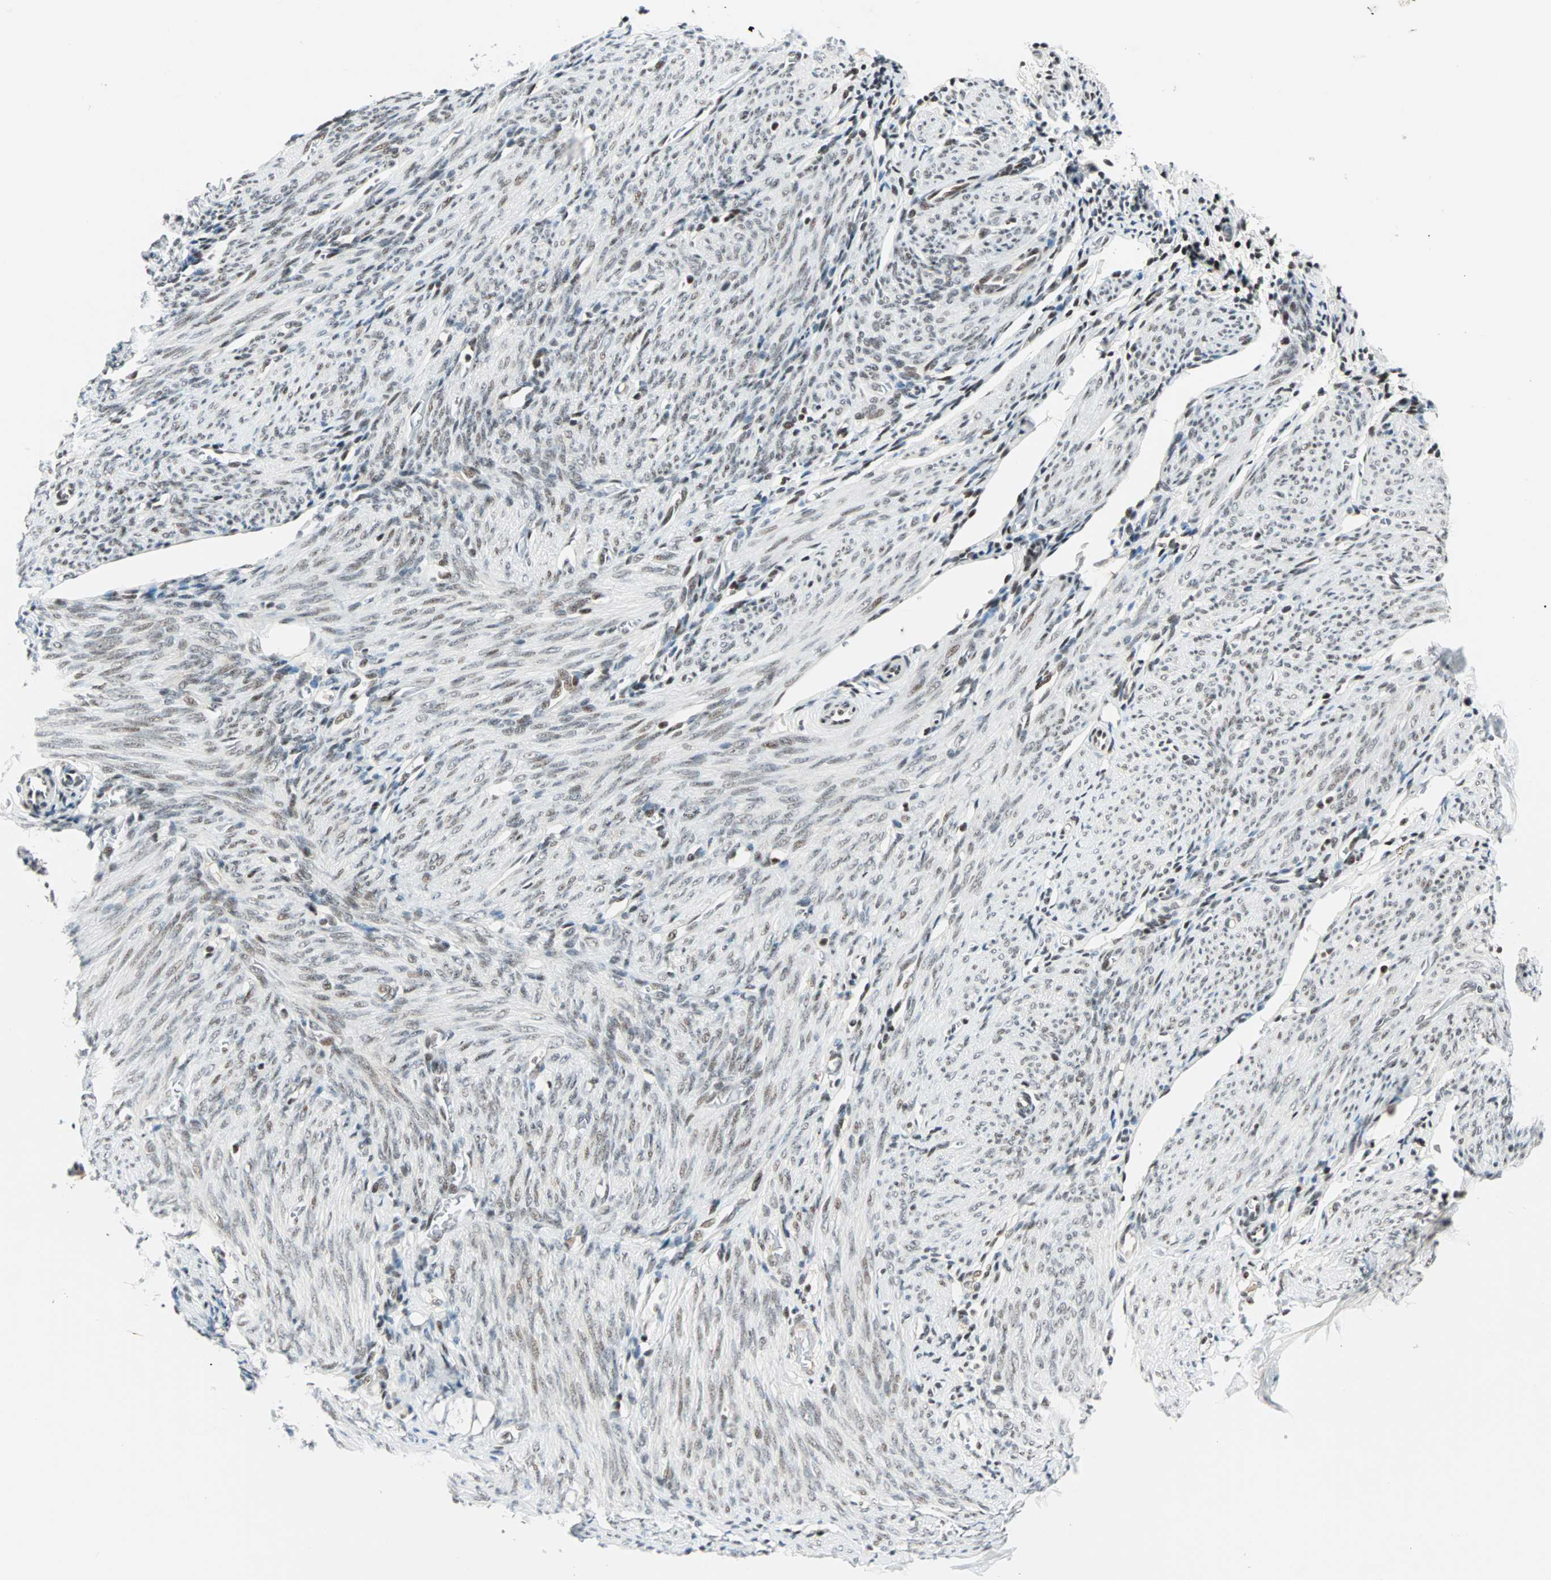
{"staining": {"intensity": "moderate", "quantity": ">75%", "location": "nuclear"}, "tissue": "endometrium", "cell_type": "Cells in endometrial stroma", "image_type": "normal", "snomed": [{"axis": "morphology", "description": "Normal tissue, NOS"}, {"axis": "topography", "description": "Endometrium"}], "caption": "A medium amount of moderate nuclear positivity is present in approximately >75% of cells in endometrial stroma in normal endometrium.", "gene": "SIN3A", "patient": {"sex": "female", "age": 61}}